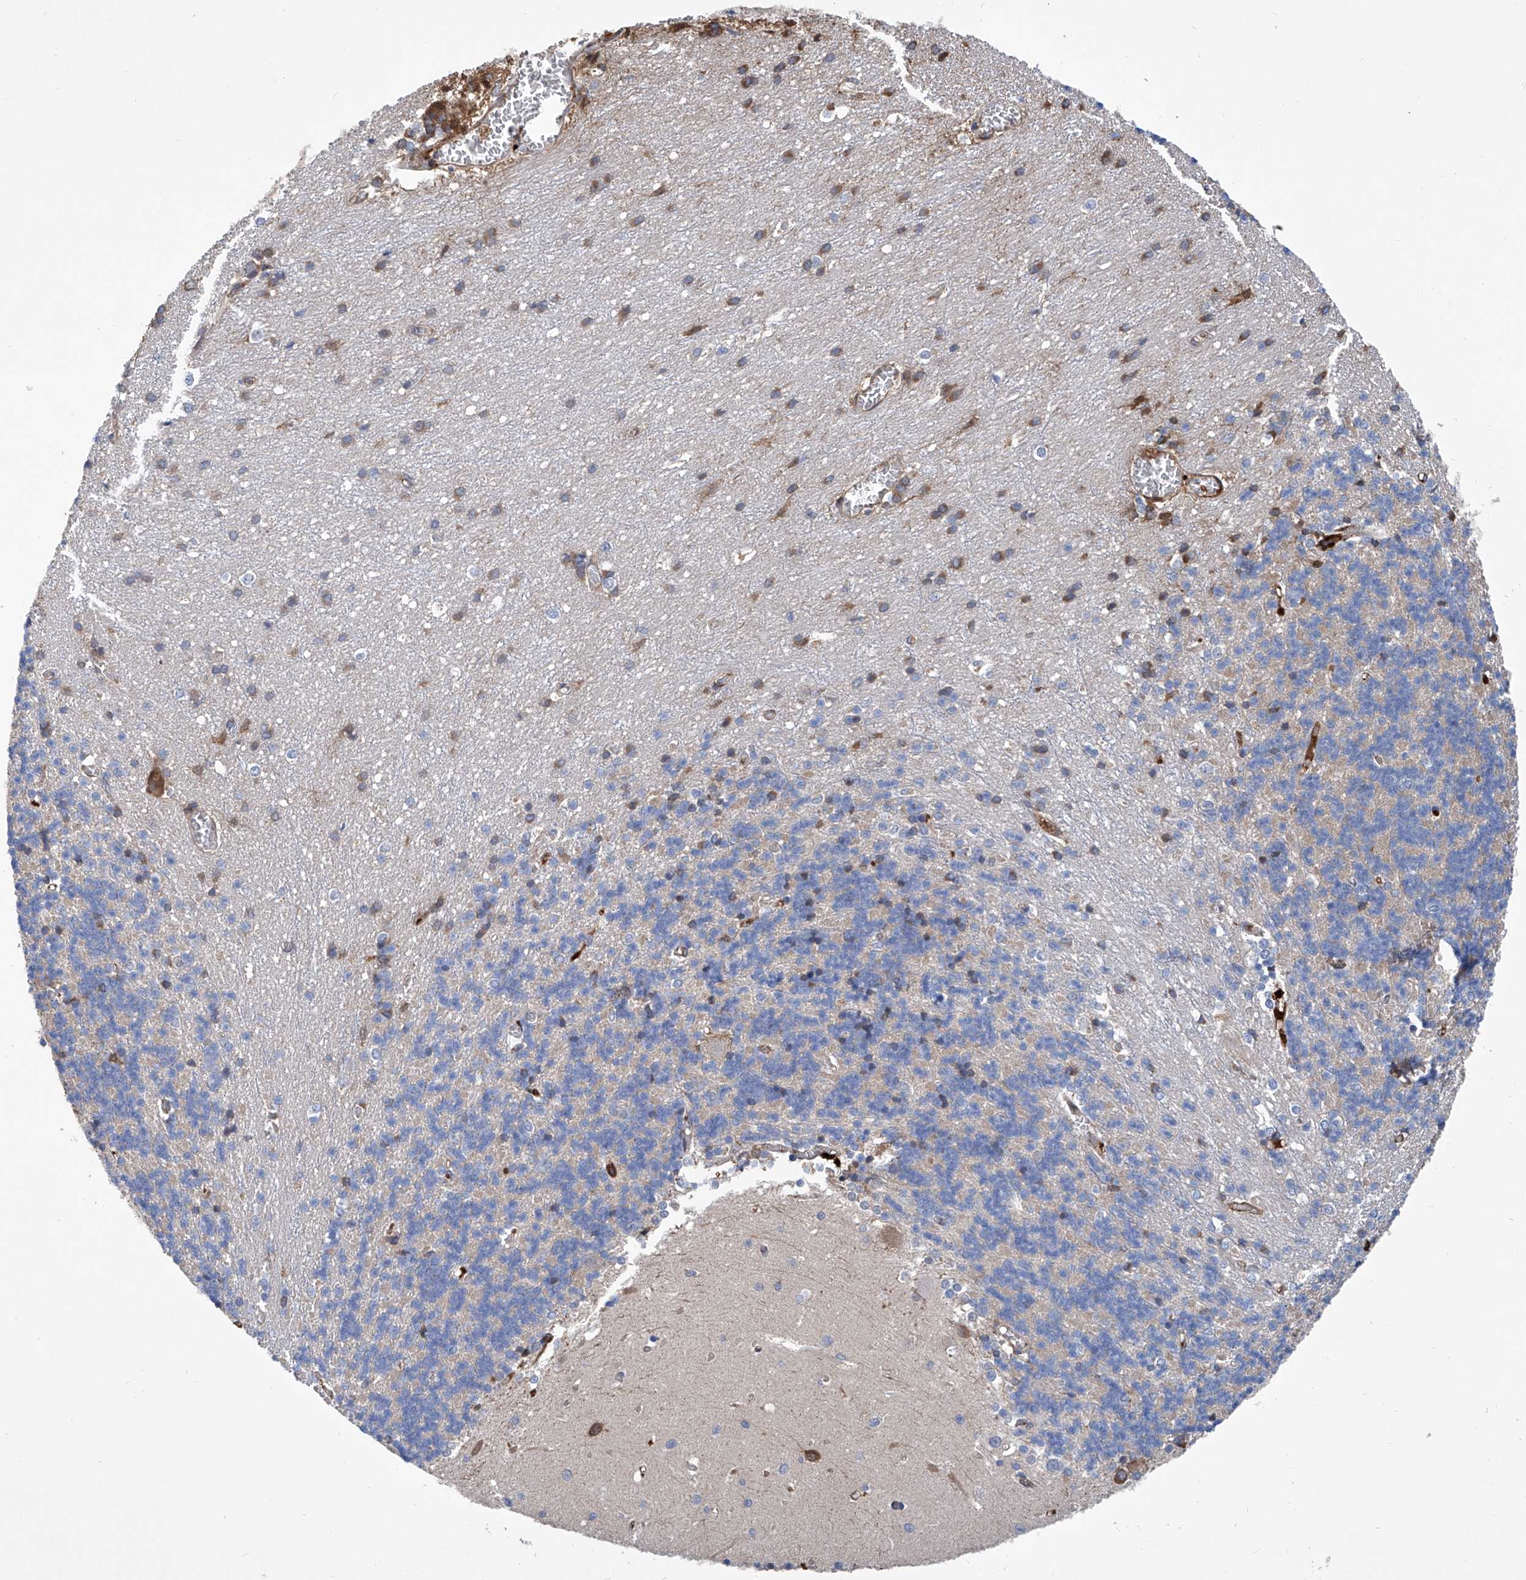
{"staining": {"intensity": "moderate", "quantity": "<25%", "location": "cytoplasmic/membranous"}, "tissue": "cerebellum", "cell_type": "Cells in granular layer", "image_type": "normal", "snomed": [{"axis": "morphology", "description": "Normal tissue, NOS"}, {"axis": "topography", "description": "Cerebellum"}], "caption": "About <25% of cells in granular layer in unremarkable human cerebellum demonstrate moderate cytoplasmic/membranous protein staining as visualized by brown immunohistochemical staining.", "gene": "ASCC3", "patient": {"sex": "male", "age": 37}}